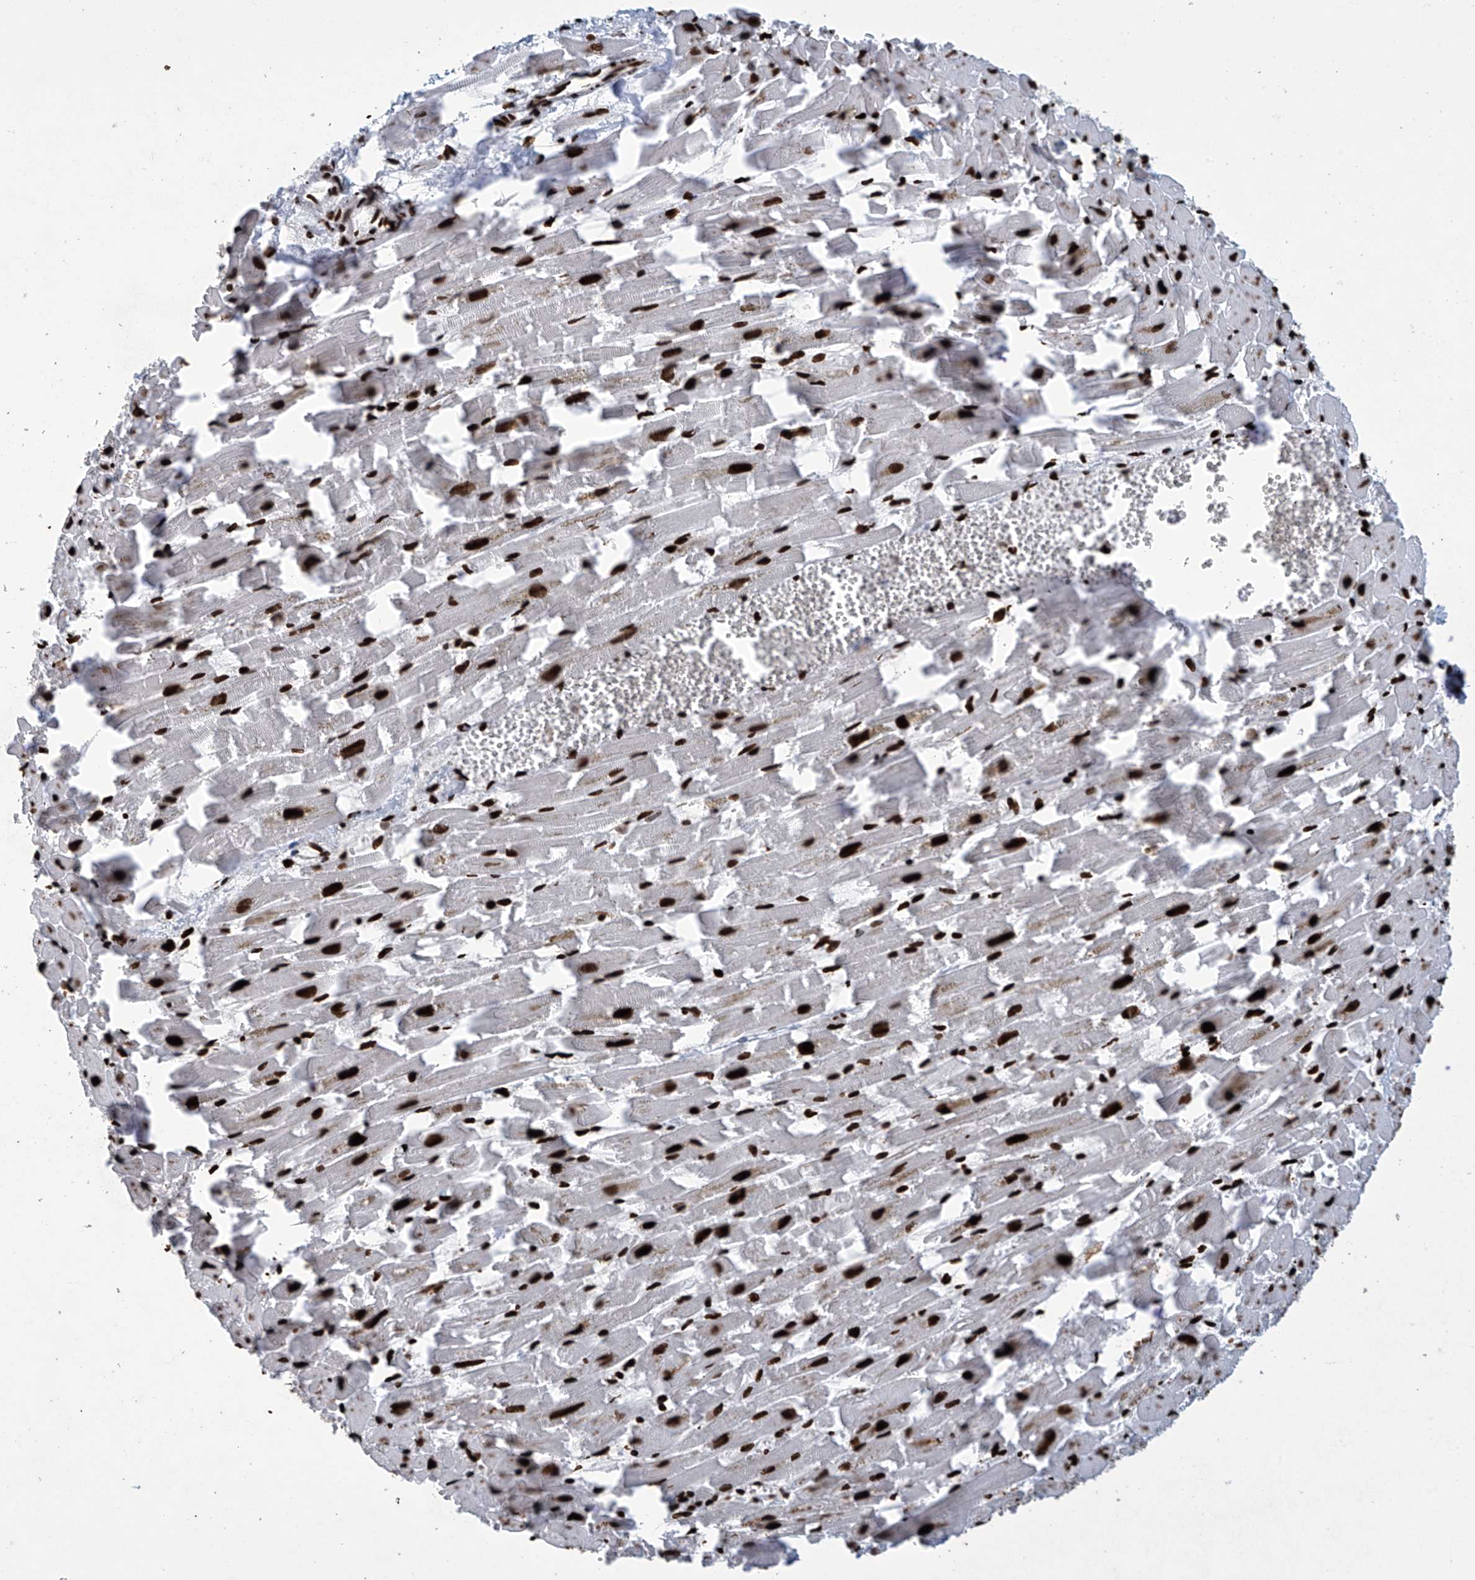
{"staining": {"intensity": "strong", "quantity": ">75%", "location": "nuclear"}, "tissue": "heart muscle", "cell_type": "Cardiomyocytes", "image_type": "normal", "snomed": [{"axis": "morphology", "description": "Normal tissue, NOS"}, {"axis": "topography", "description": "Heart"}], "caption": "Immunohistochemistry (IHC) histopathology image of benign human heart muscle stained for a protein (brown), which displays high levels of strong nuclear expression in about >75% of cardiomyocytes.", "gene": "H4C16", "patient": {"sex": "female", "age": 64}}